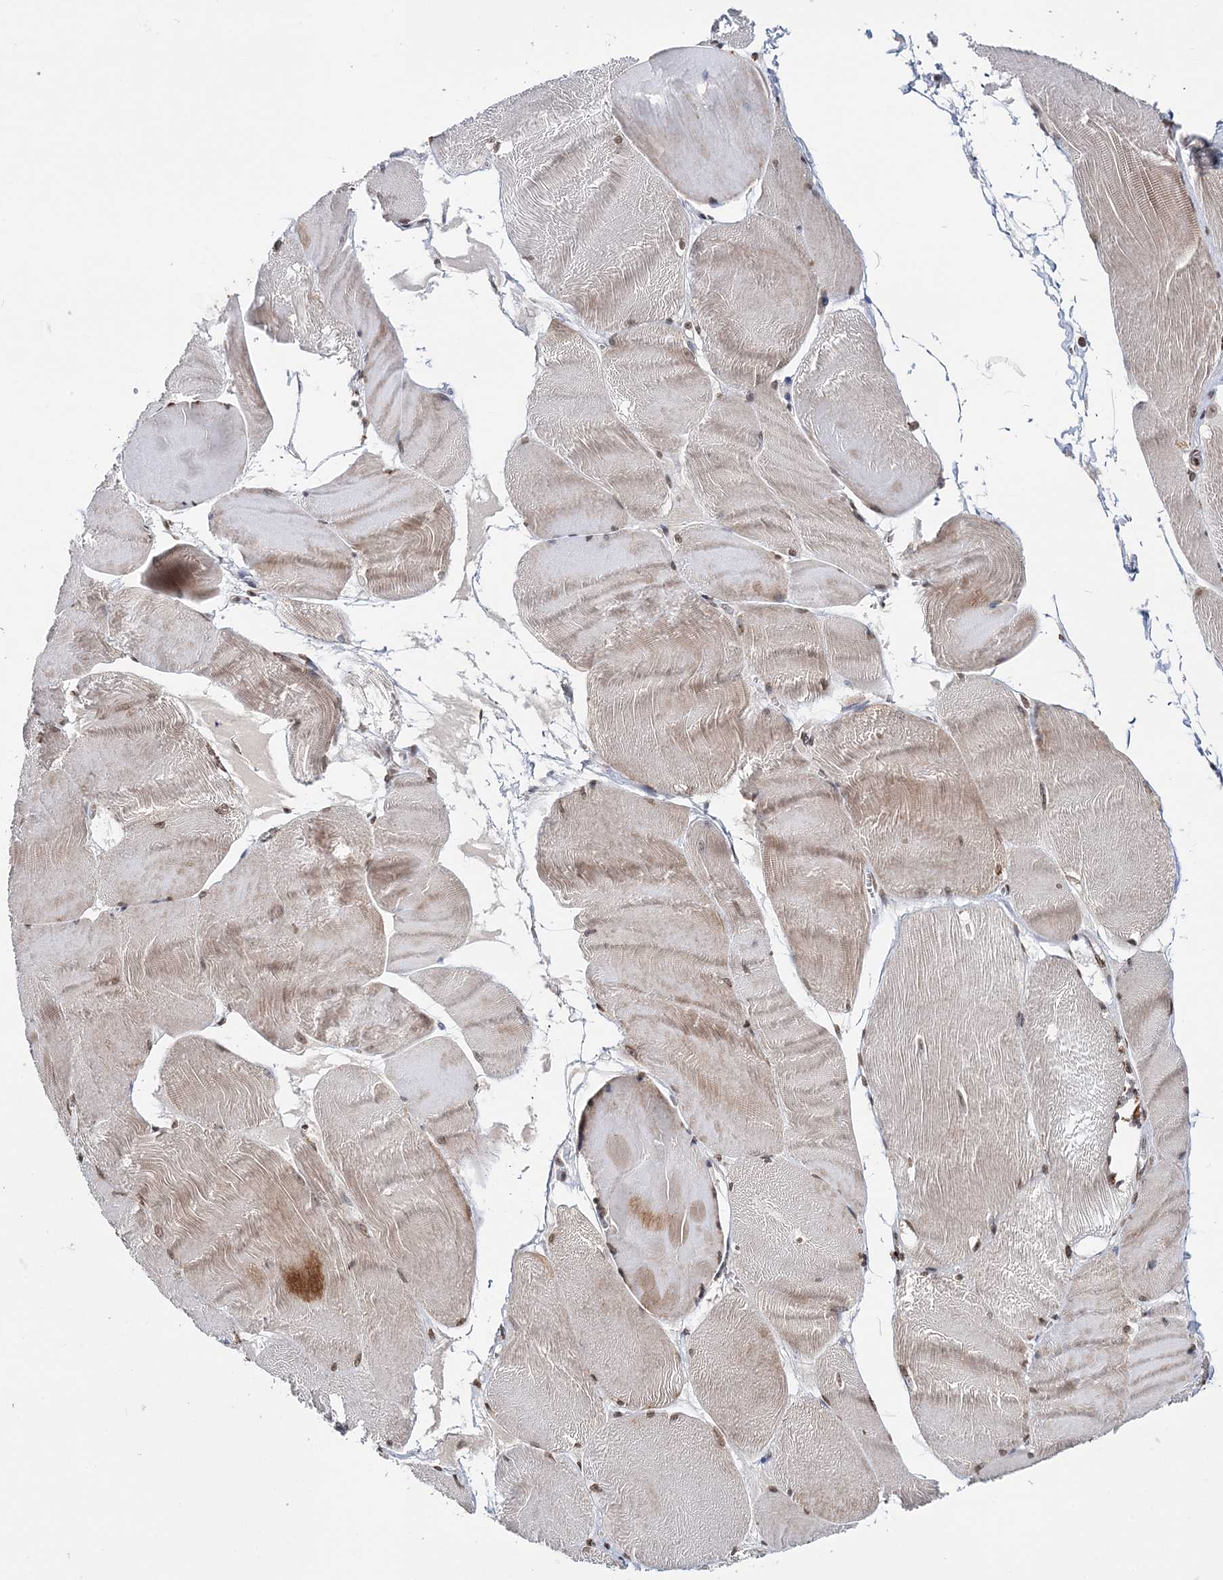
{"staining": {"intensity": "moderate", "quantity": "25%-75%", "location": "cytoplasmic/membranous,nuclear"}, "tissue": "skeletal muscle", "cell_type": "Myocytes", "image_type": "normal", "snomed": [{"axis": "morphology", "description": "Normal tissue, NOS"}, {"axis": "morphology", "description": "Basal cell carcinoma"}, {"axis": "topography", "description": "Skeletal muscle"}], "caption": "Protein staining of benign skeletal muscle exhibits moderate cytoplasmic/membranous,nuclear staining in about 25%-75% of myocytes.", "gene": "SOWAHB", "patient": {"sex": "female", "age": 64}}